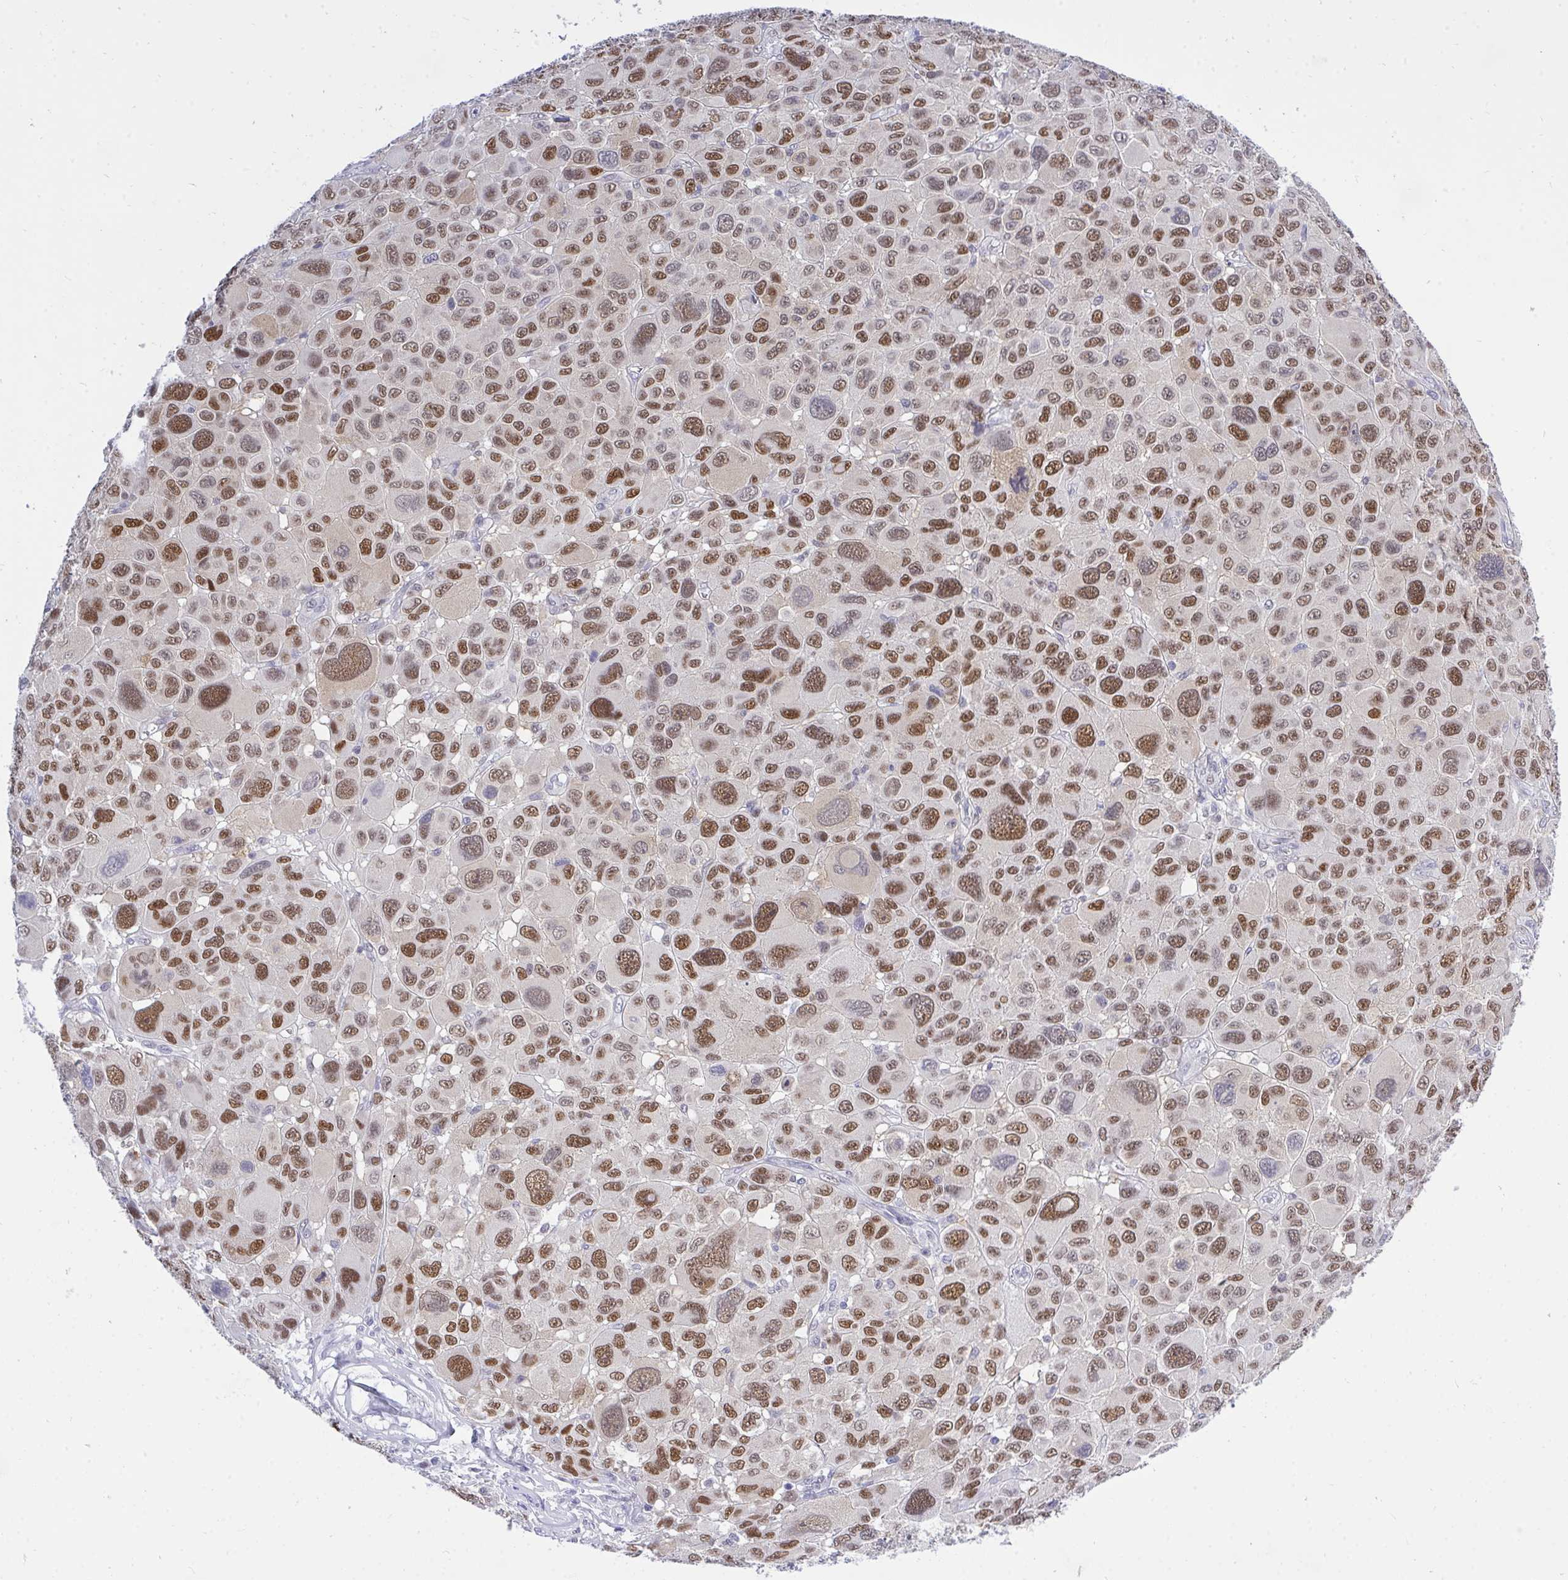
{"staining": {"intensity": "moderate", "quantity": ">75%", "location": "nuclear"}, "tissue": "melanoma", "cell_type": "Tumor cells", "image_type": "cancer", "snomed": [{"axis": "morphology", "description": "Malignant melanoma, NOS"}, {"axis": "topography", "description": "Skin"}], "caption": "The immunohistochemical stain shows moderate nuclear staining in tumor cells of malignant melanoma tissue.", "gene": "THOP1", "patient": {"sex": "female", "age": 66}}